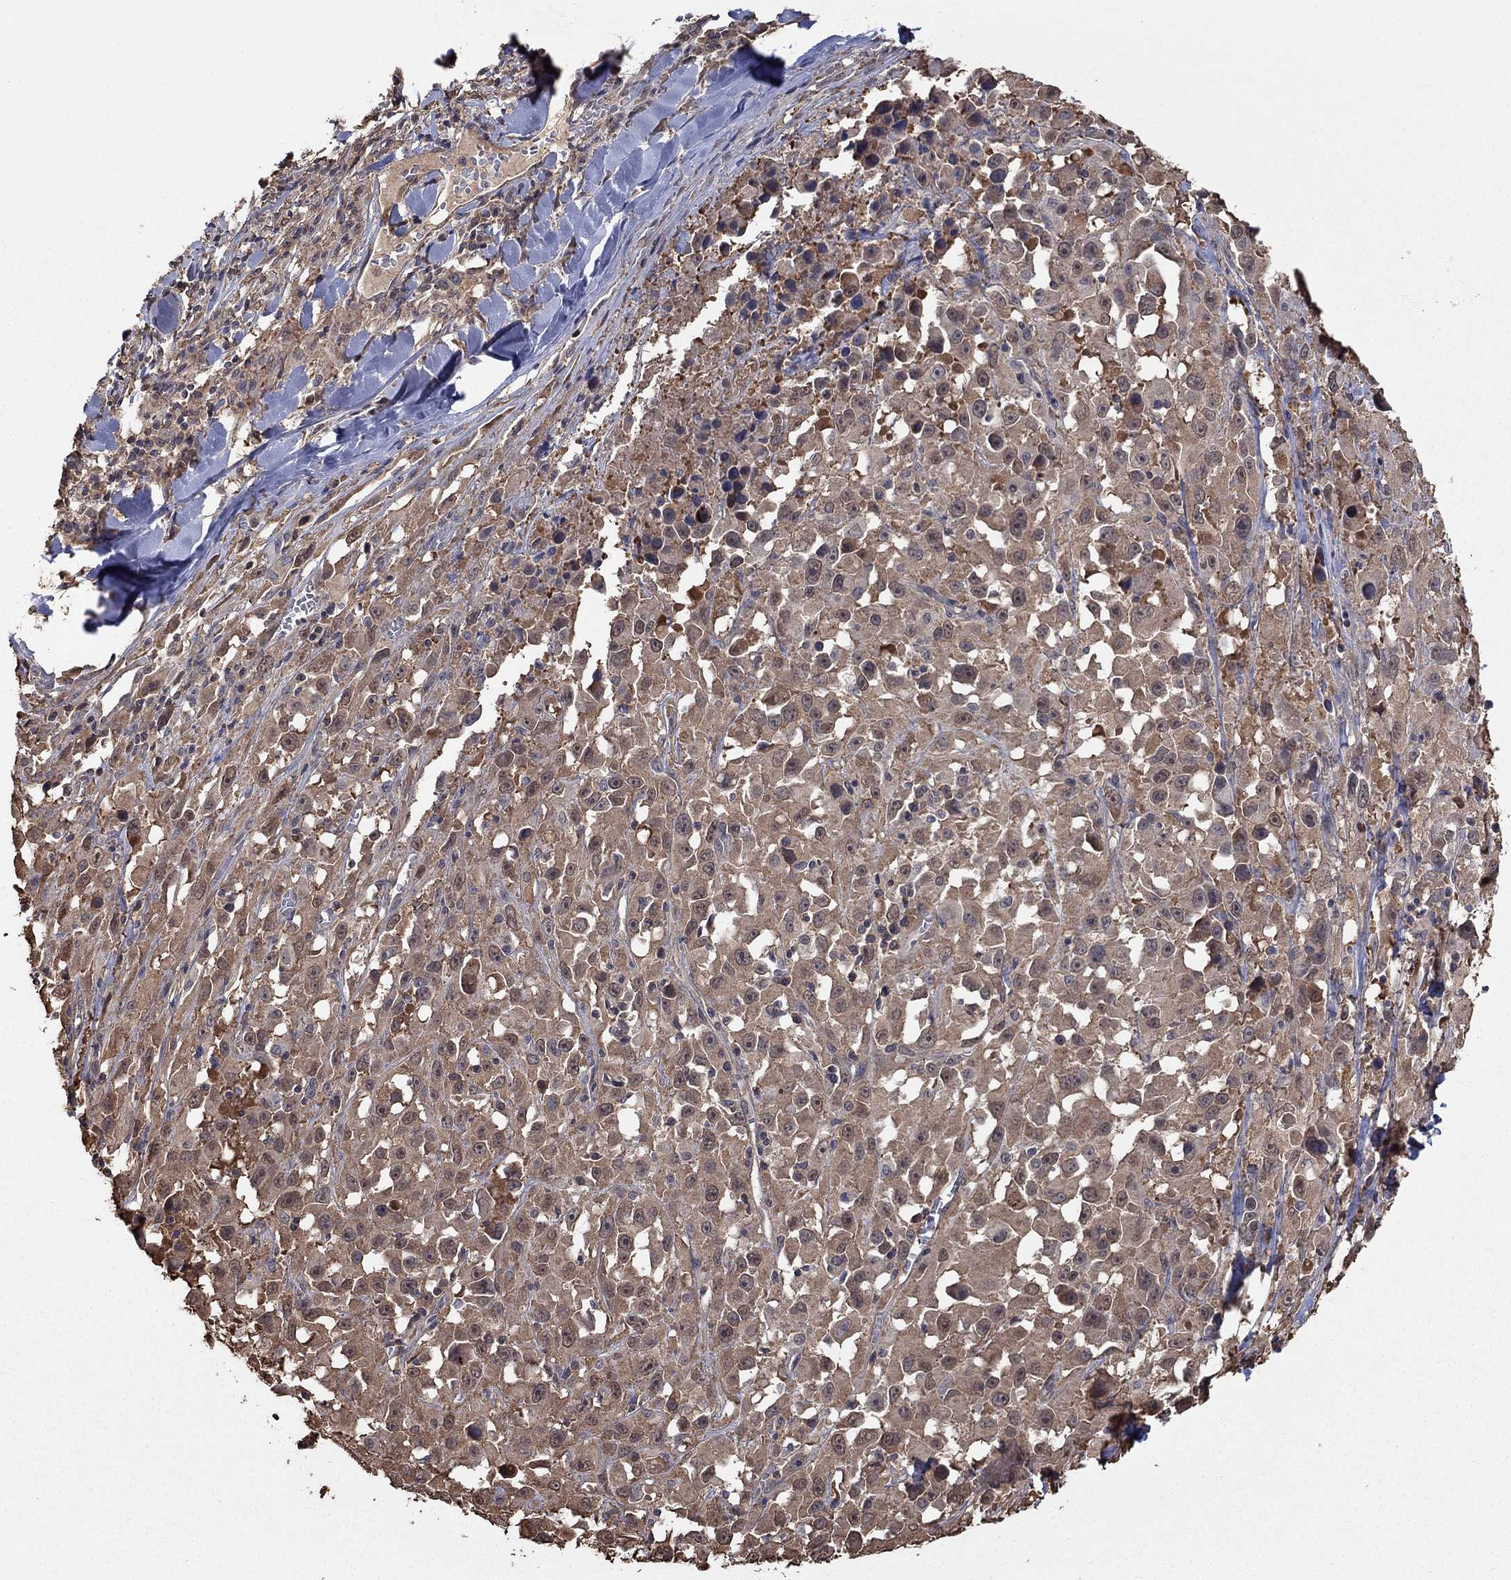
{"staining": {"intensity": "weak", "quantity": ">75%", "location": "cytoplasmic/membranous"}, "tissue": "melanoma", "cell_type": "Tumor cells", "image_type": "cancer", "snomed": [{"axis": "morphology", "description": "Malignant melanoma, Metastatic site"}, {"axis": "topography", "description": "Lymph node"}], "caption": "Immunohistochemistry (DAB (3,3'-diaminobenzidine)) staining of melanoma shows weak cytoplasmic/membranous protein staining in about >75% of tumor cells. (brown staining indicates protein expression, while blue staining denotes nuclei).", "gene": "RNF114", "patient": {"sex": "male", "age": 50}}